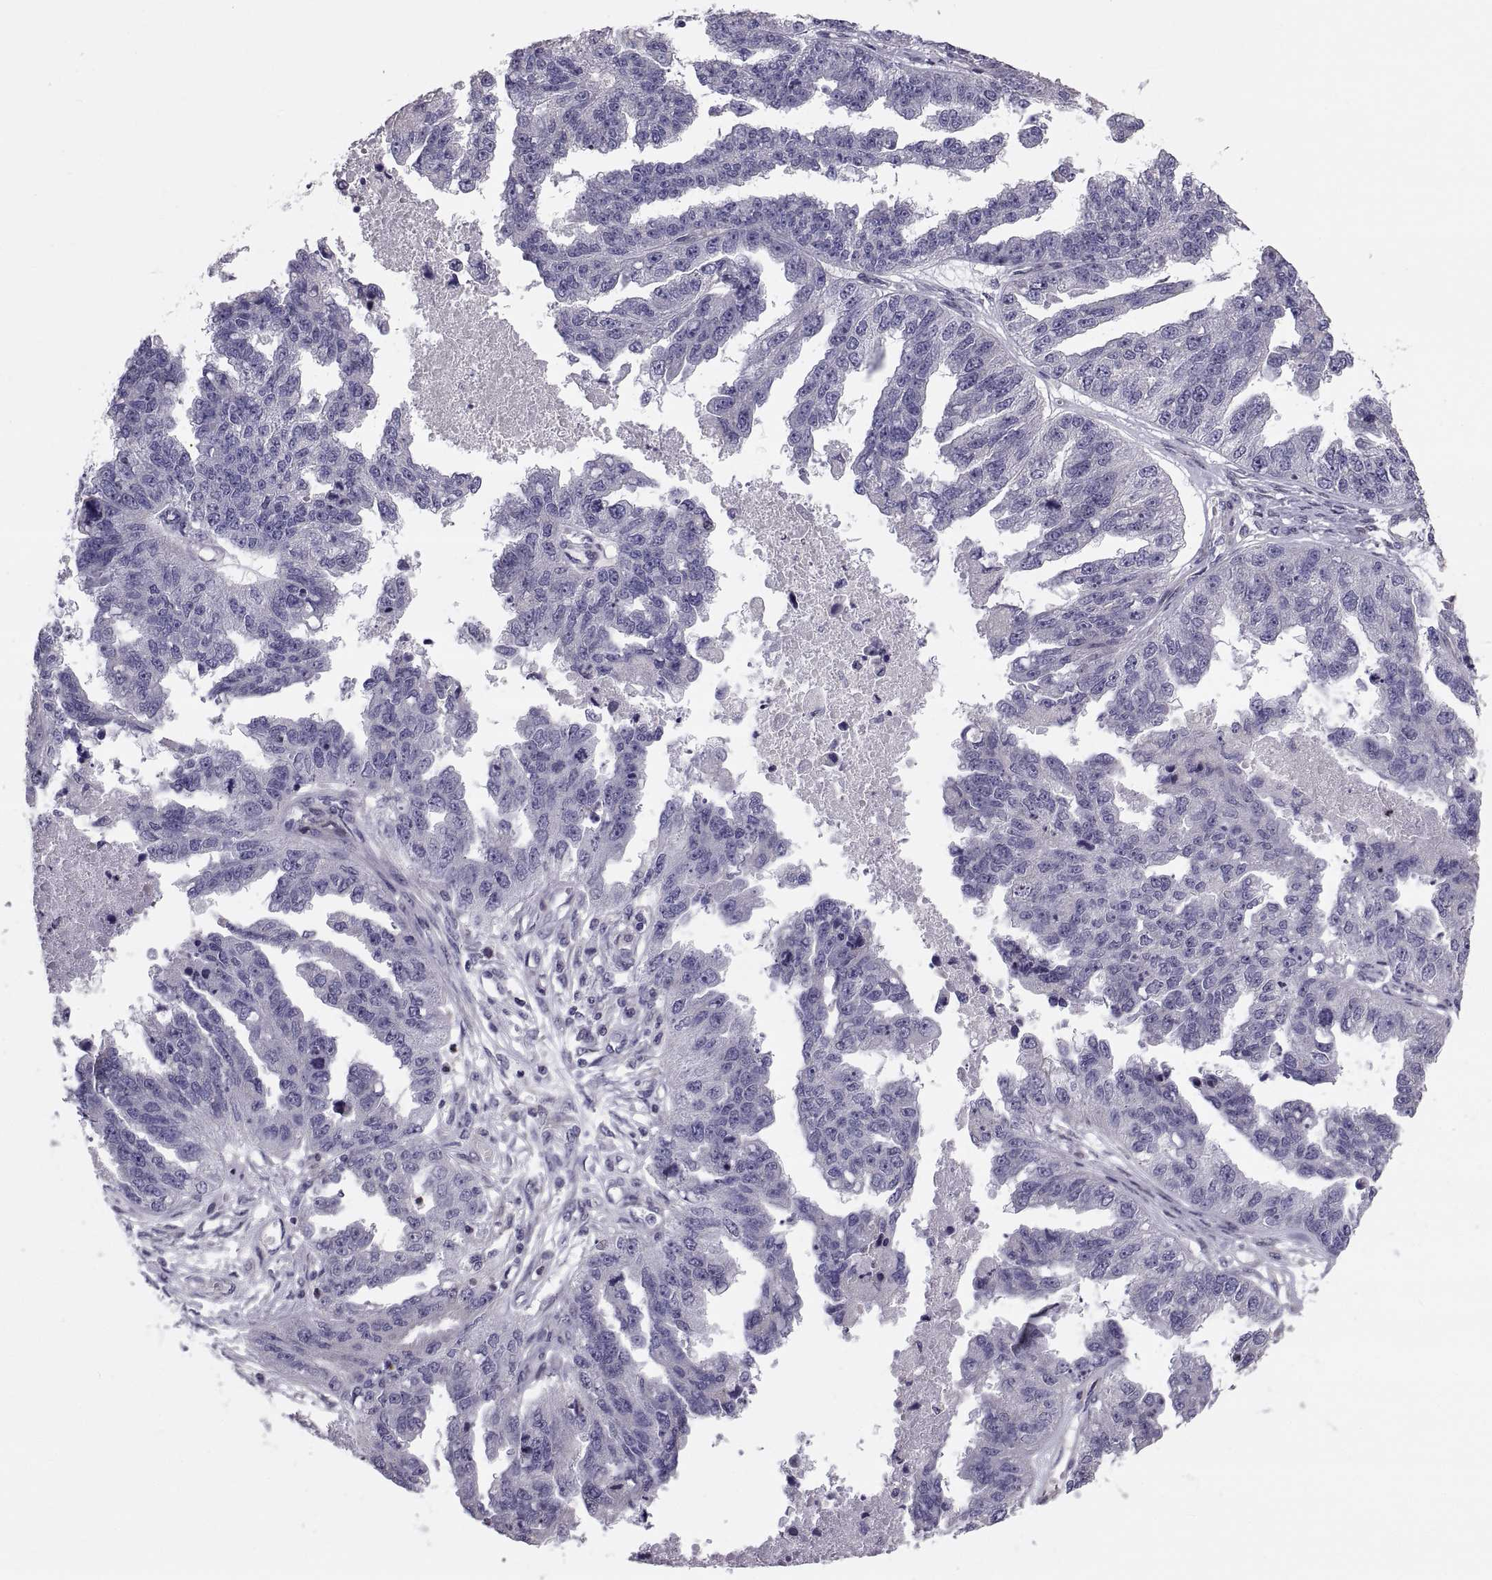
{"staining": {"intensity": "negative", "quantity": "none", "location": "none"}, "tissue": "ovarian cancer", "cell_type": "Tumor cells", "image_type": "cancer", "snomed": [{"axis": "morphology", "description": "Cystadenocarcinoma, serous, NOS"}, {"axis": "topography", "description": "Ovary"}], "caption": "IHC photomicrograph of ovarian serous cystadenocarcinoma stained for a protein (brown), which exhibits no staining in tumor cells. (DAB immunohistochemistry (IHC), high magnification).", "gene": "ANO1", "patient": {"sex": "female", "age": 58}}